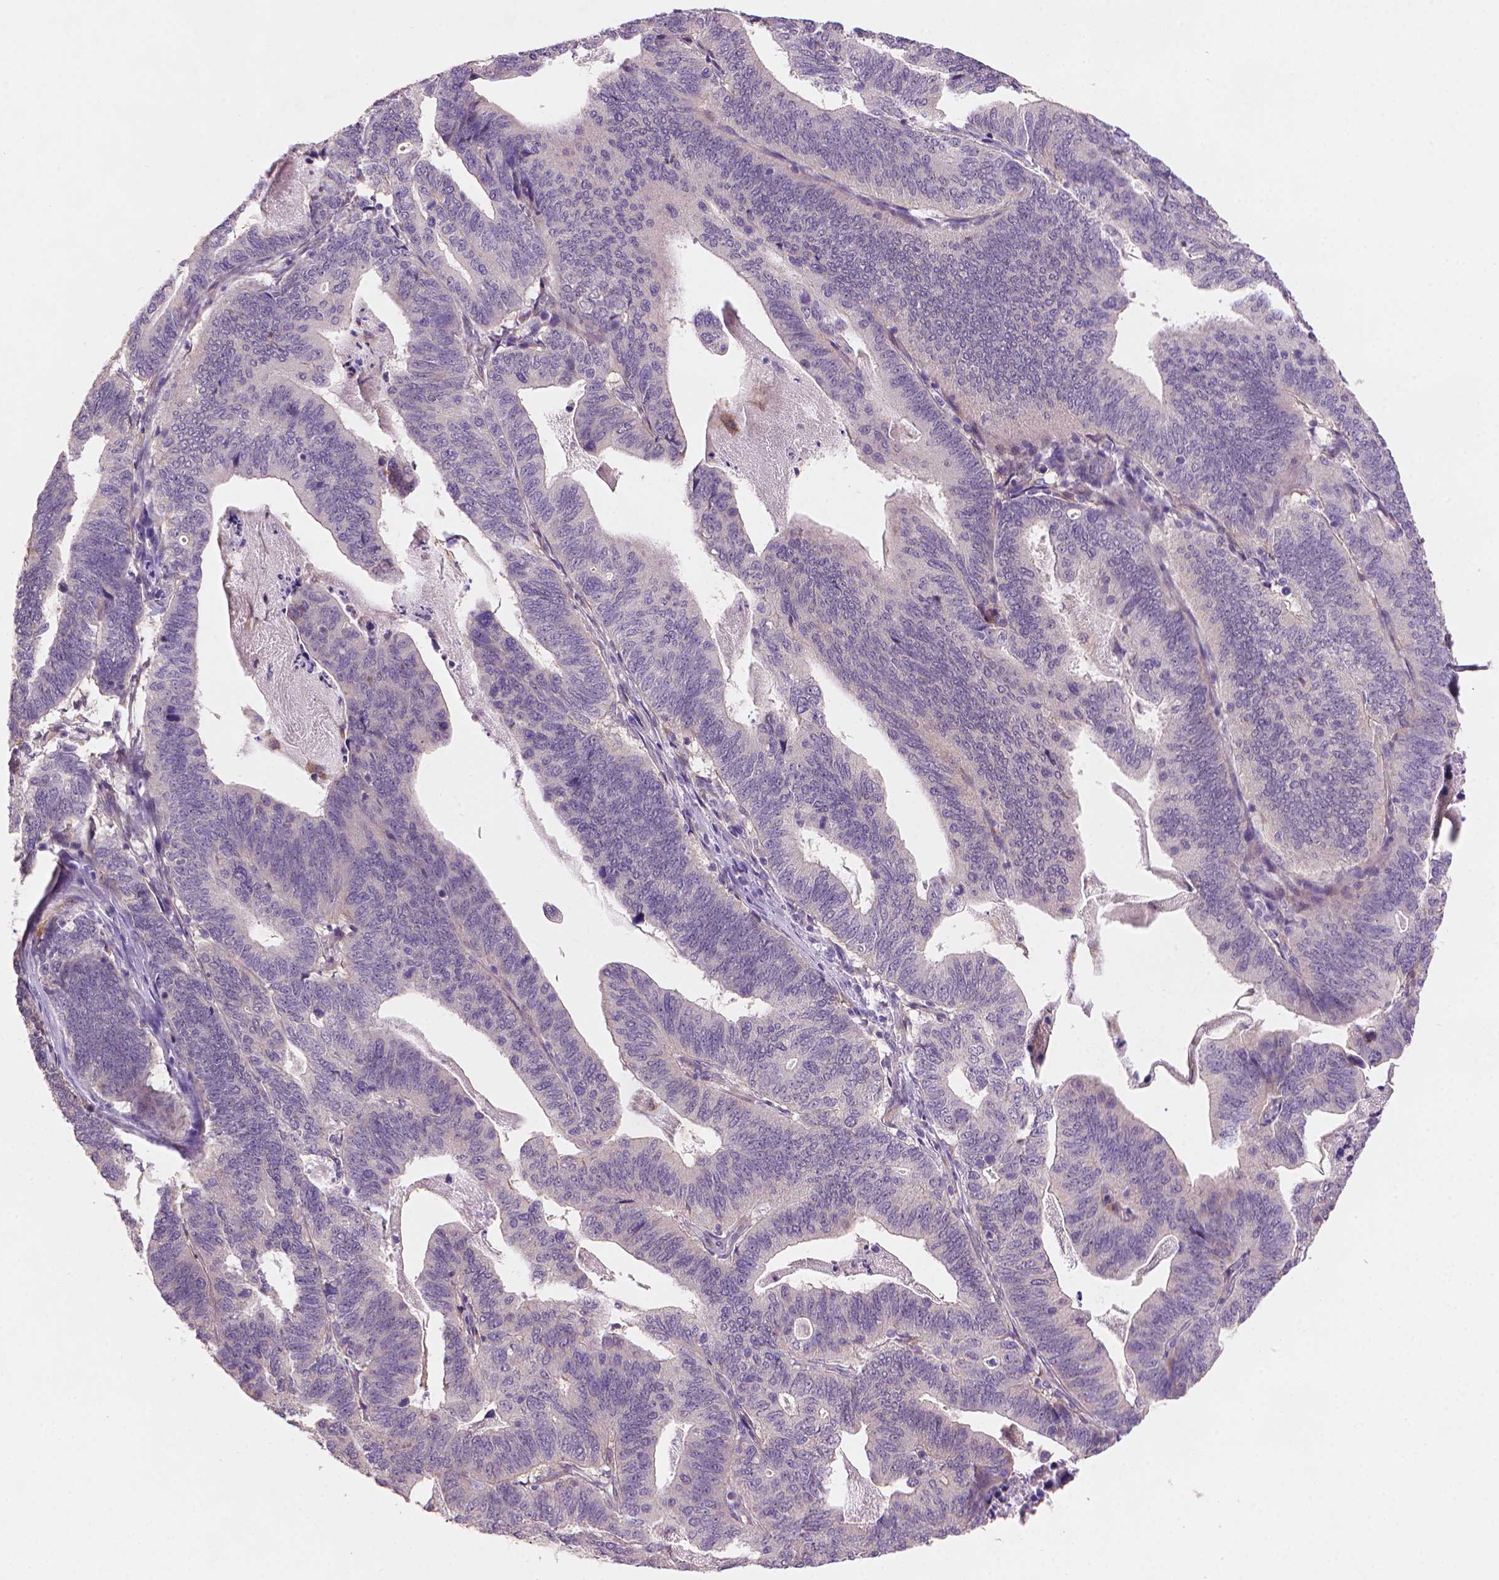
{"staining": {"intensity": "weak", "quantity": "<25%", "location": "cytoplasmic/membranous"}, "tissue": "stomach cancer", "cell_type": "Tumor cells", "image_type": "cancer", "snomed": [{"axis": "morphology", "description": "Adenocarcinoma, NOS"}, {"axis": "topography", "description": "Stomach, upper"}], "caption": "Photomicrograph shows no significant protein positivity in tumor cells of stomach cancer.", "gene": "AMMECR1", "patient": {"sex": "female", "age": 67}}